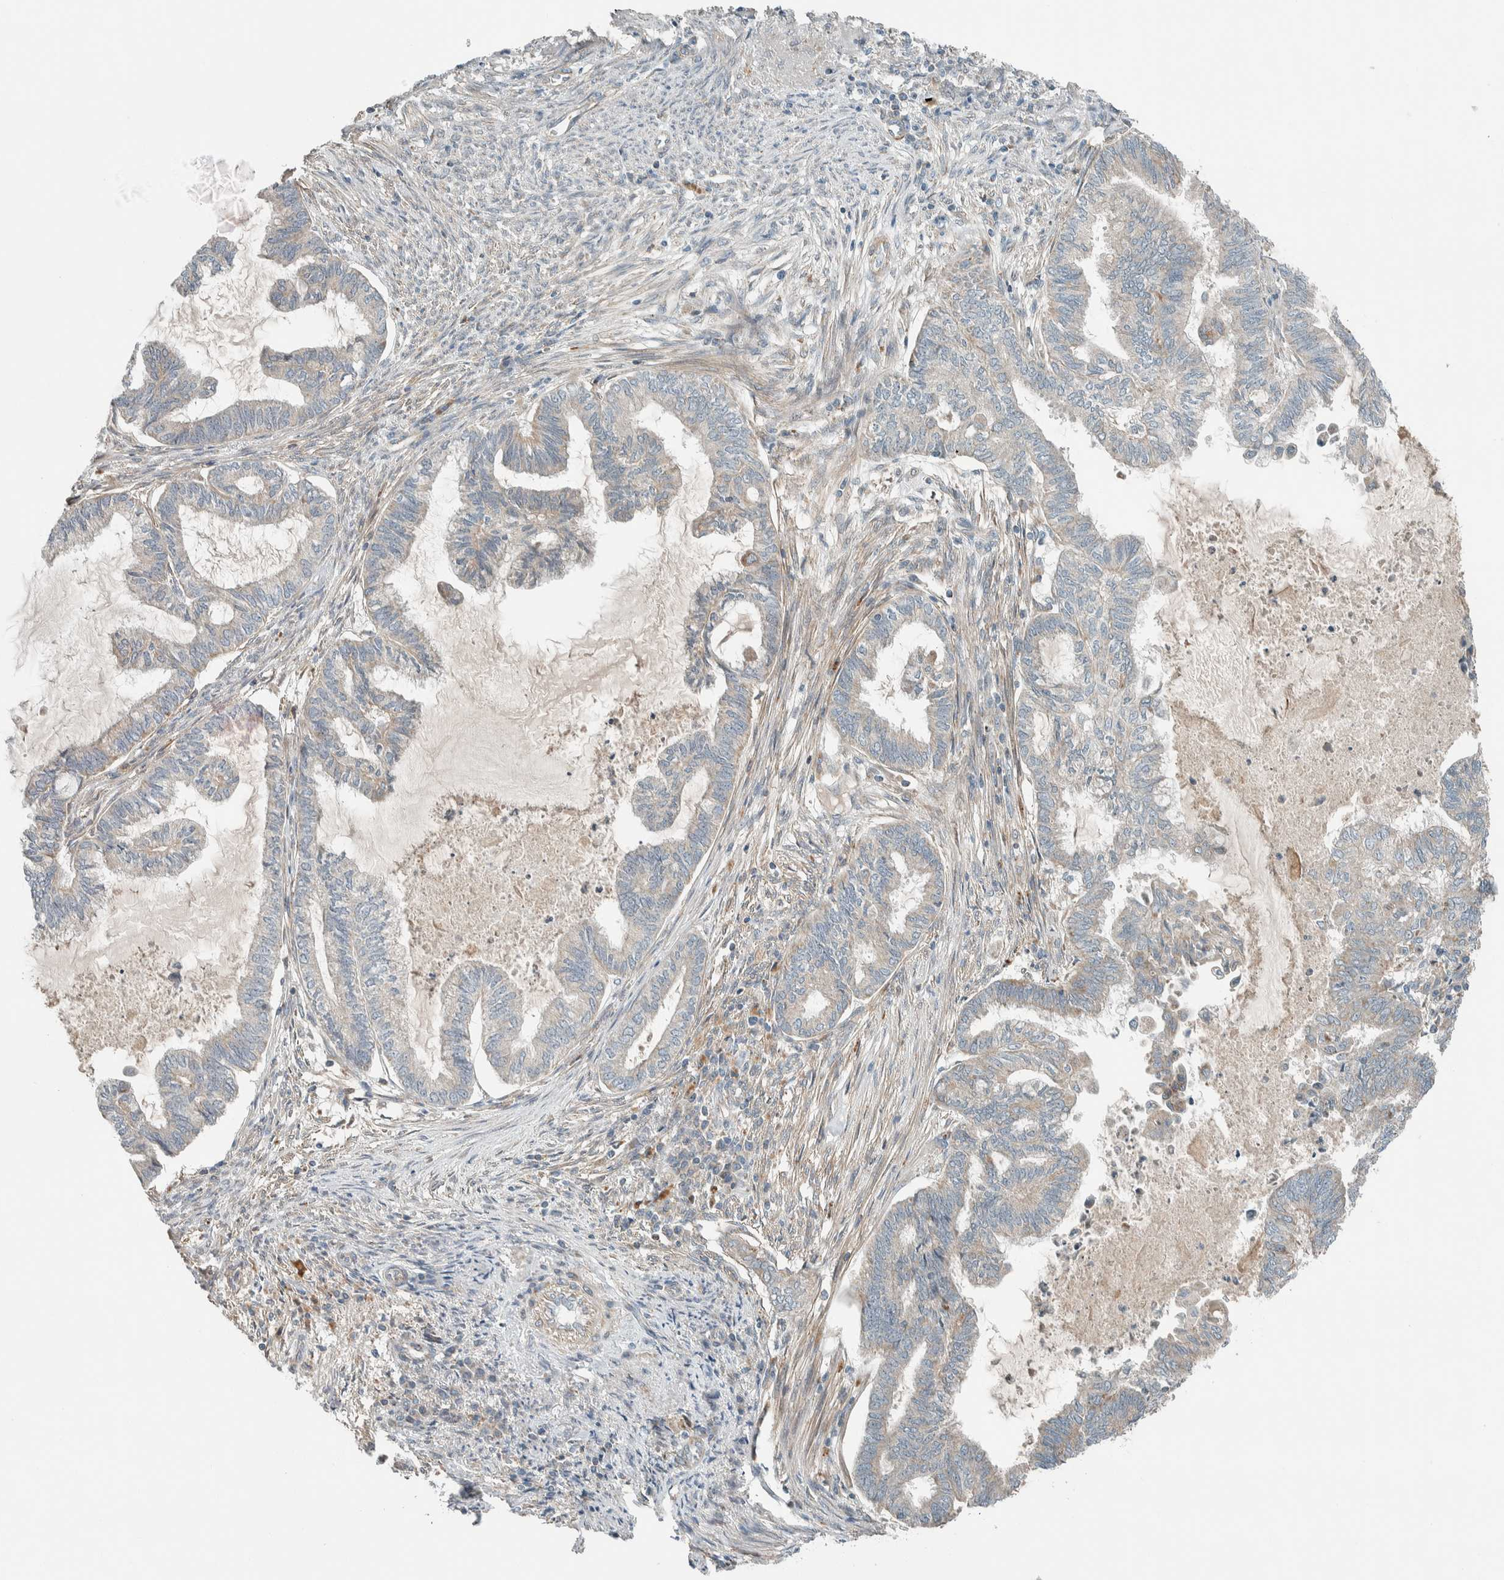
{"staining": {"intensity": "negative", "quantity": "none", "location": "none"}, "tissue": "endometrial cancer", "cell_type": "Tumor cells", "image_type": "cancer", "snomed": [{"axis": "morphology", "description": "Adenocarcinoma, NOS"}, {"axis": "topography", "description": "Endometrium"}], "caption": "IHC photomicrograph of endometrial cancer stained for a protein (brown), which shows no positivity in tumor cells.", "gene": "SLFN12L", "patient": {"sex": "female", "age": 86}}